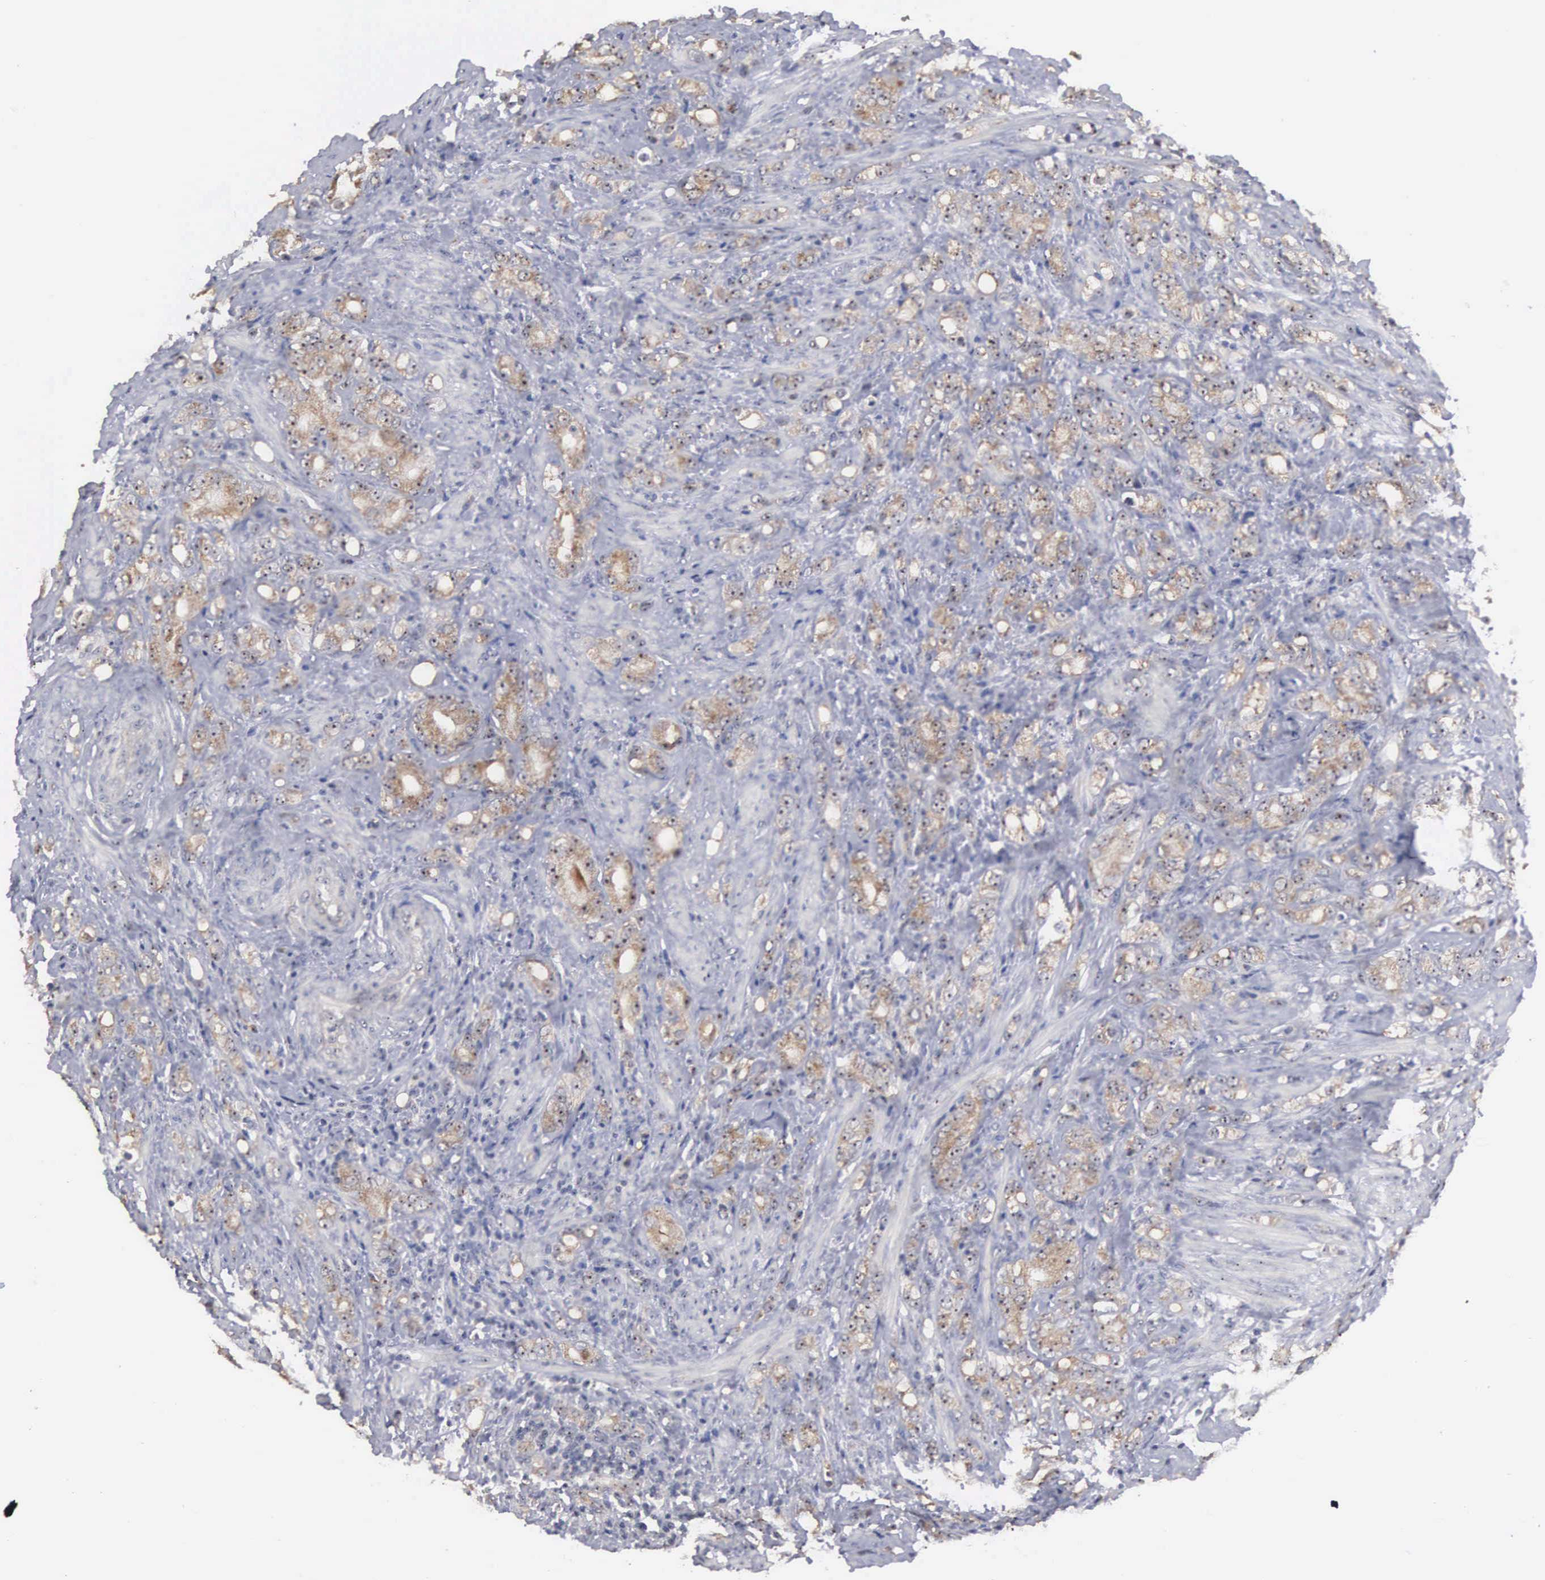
{"staining": {"intensity": "moderate", "quantity": ">75%", "location": "cytoplasmic/membranous"}, "tissue": "prostate cancer", "cell_type": "Tumor cells", "image_type": "cancer", "snomed": [{"axis": "morphology", "description": "Adenocarcinoma, Medium grade"}, {"axis": "topography", "description": "Prostate"}], "caption": "This micrograph displays medium-grade adenocarcinoma (prostate) stained with immunohistochemistry to label a protein in brown. The cytoplasmic/membranous of tumor cells show moderate positivity for the protein. Nuclei are counter-stained blue.", "gene": "AMN", "patient": {"sex": "male", "age": 59}}